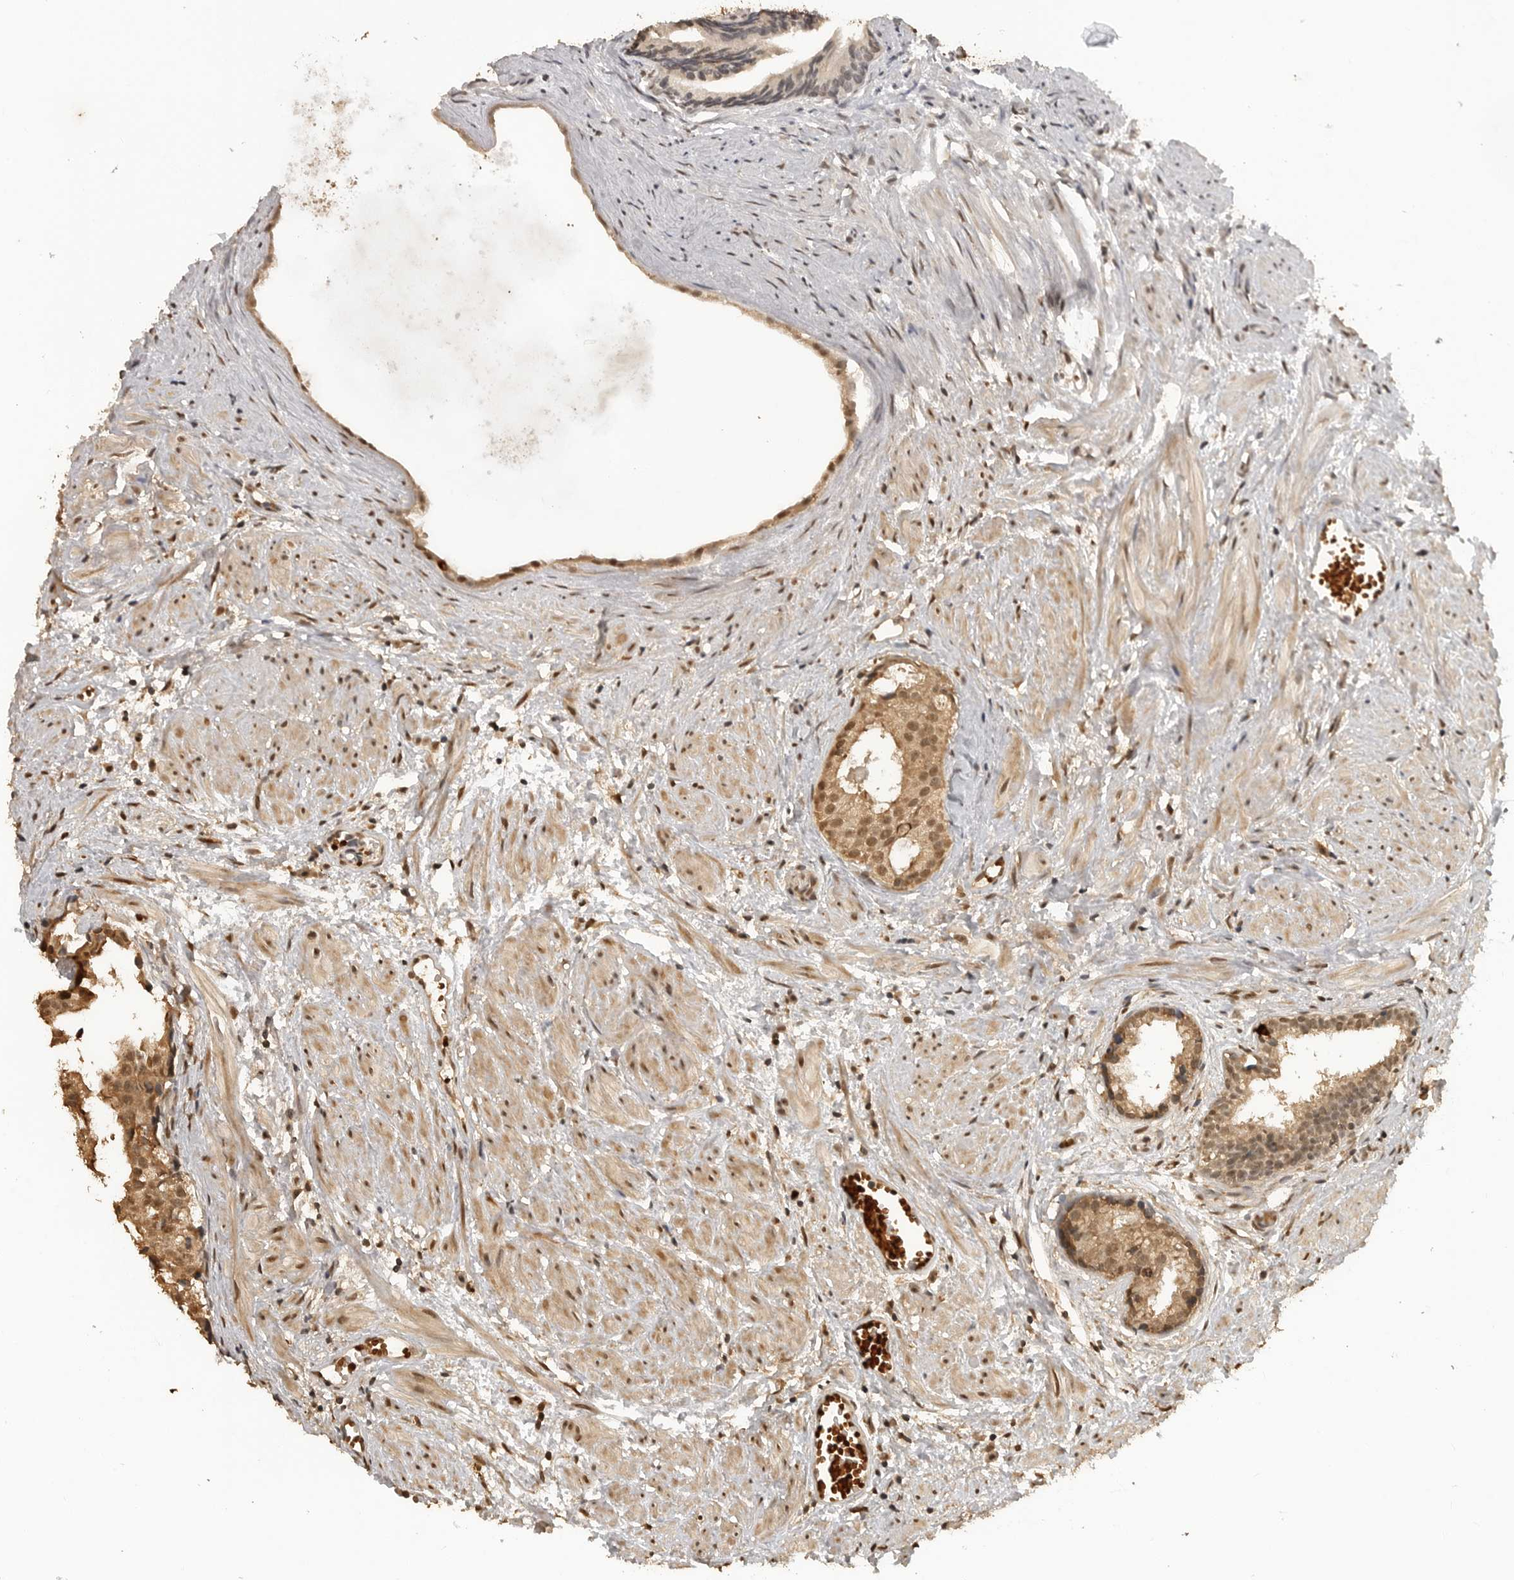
{"staining": {"intensity": "moderate", "quantity": ">75%", "location": "cytoplasmic/membranous,nuclear"}, "tissue": "prostate cancer", "cell_type": "Tumor cells", "image_type": "cancer", "snomed": [{"axis": "morphology", "description": "Adenocarcinoma, Low grade"}, {"axis": "topography", "description": "Prostate"}], "caption": "This histopathology image shows immunohistochemistry staining of human prostate cancer (adenocarcinoma (low-grade)), with medium moderate cytoplasmic/membranous and nuclear expression in approximately >75% of tumor cells.", "gene": "CLOCK", "patient": {"sex": "male", "age": 88}}